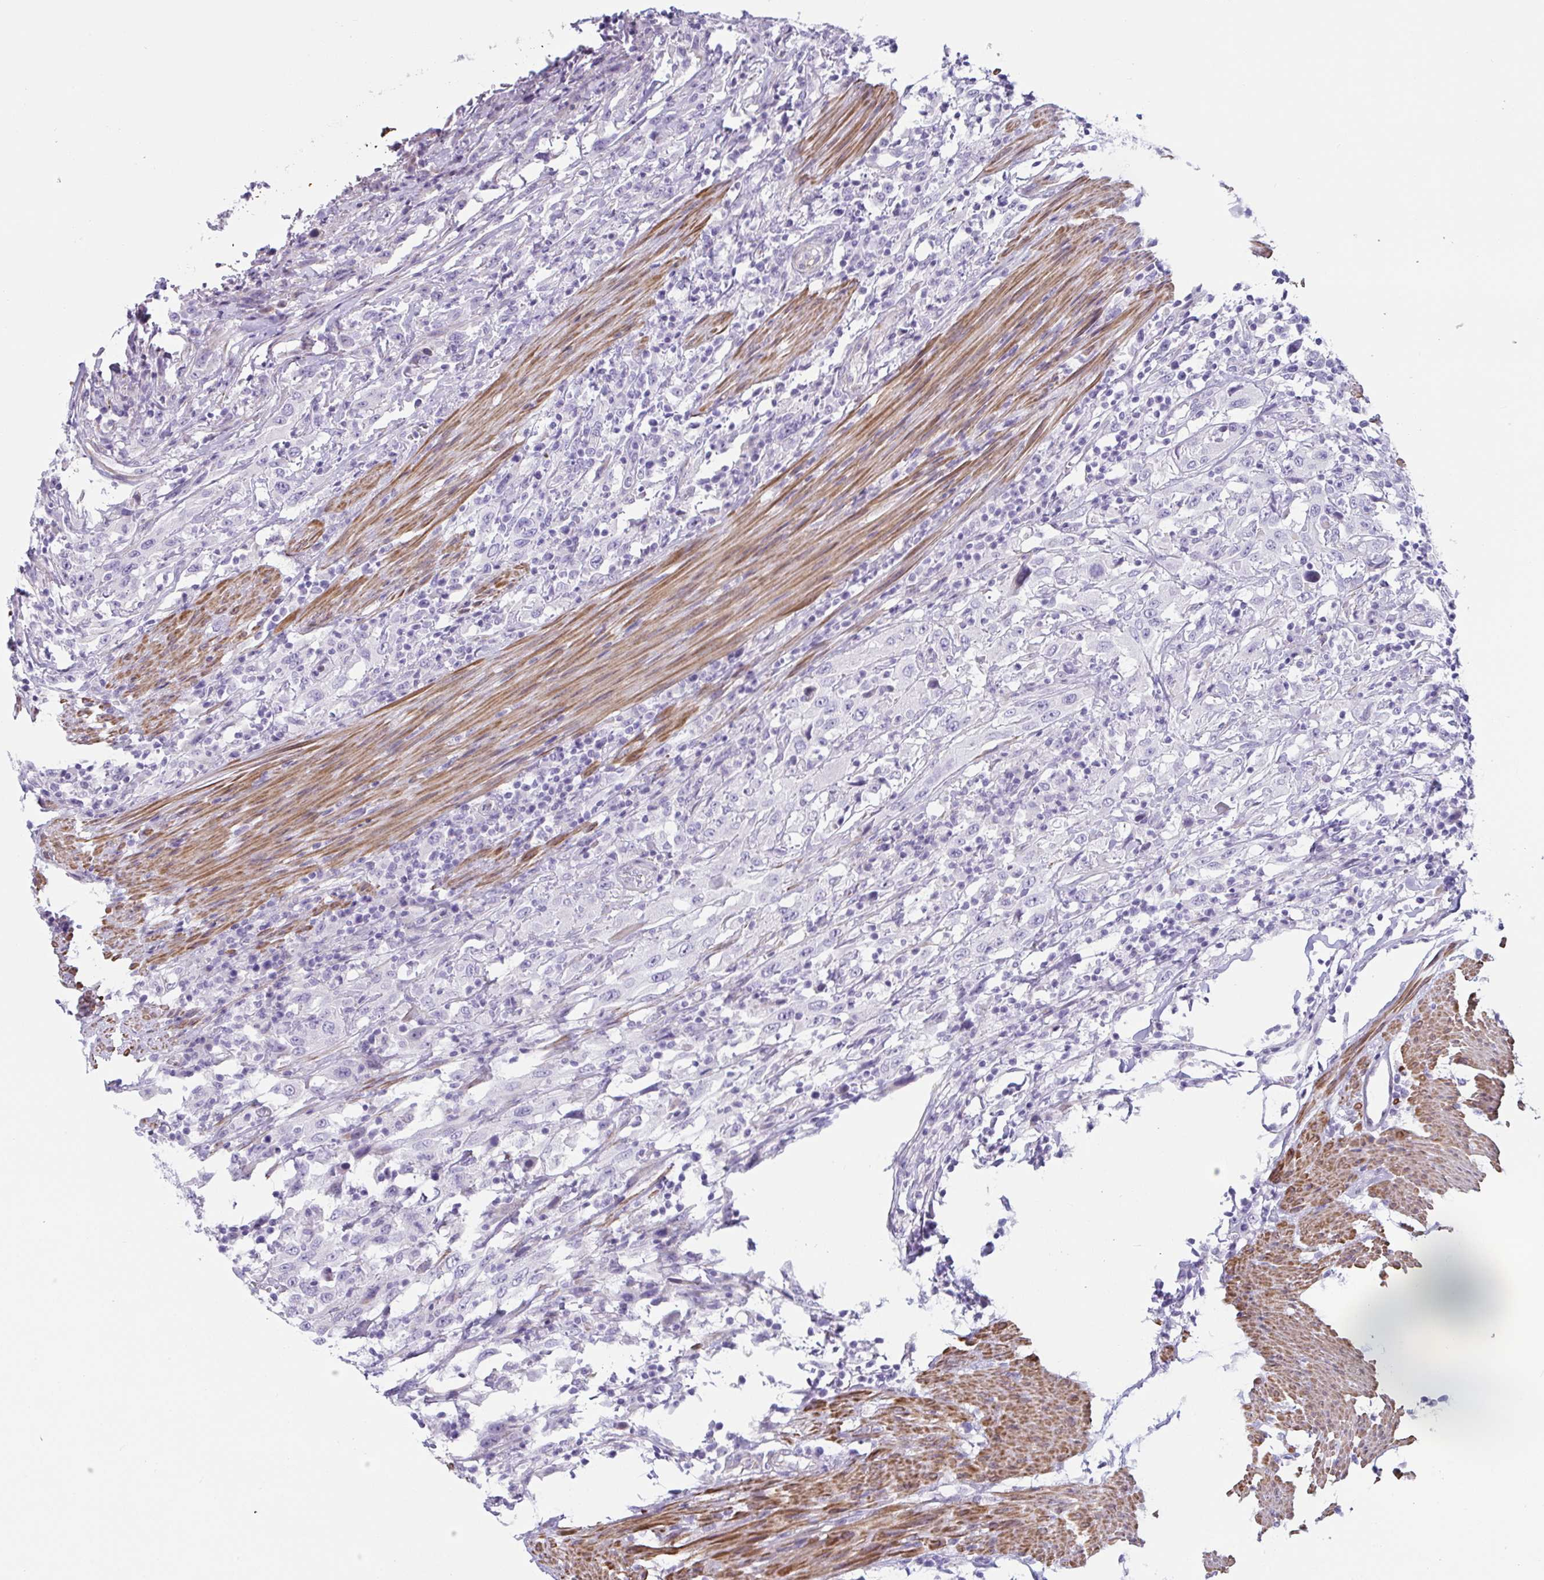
{"staining": {"intensity": "negative", "quantity": "none", "location": "none"}, "tissue": "urothelial cancer", "cell_type": "Tumor cells", "image_type": "cancer", "snomed": [{"axis": "morphology", "description": "Urothelial carcinoma, High grade"}, {"axis": "topography", "description": "Urinary bladder"}], "caption": "High magnification brightfield microscopy of urothelial cancer stained with DAB (brown) and counterstained with hematoxylin (blue): tumor cells show no significant staining. (DAB immunohistochemistry (IHC), high magnification).", "gene": "OR5P3", "patient": {"sex": "male", "age": 61}}